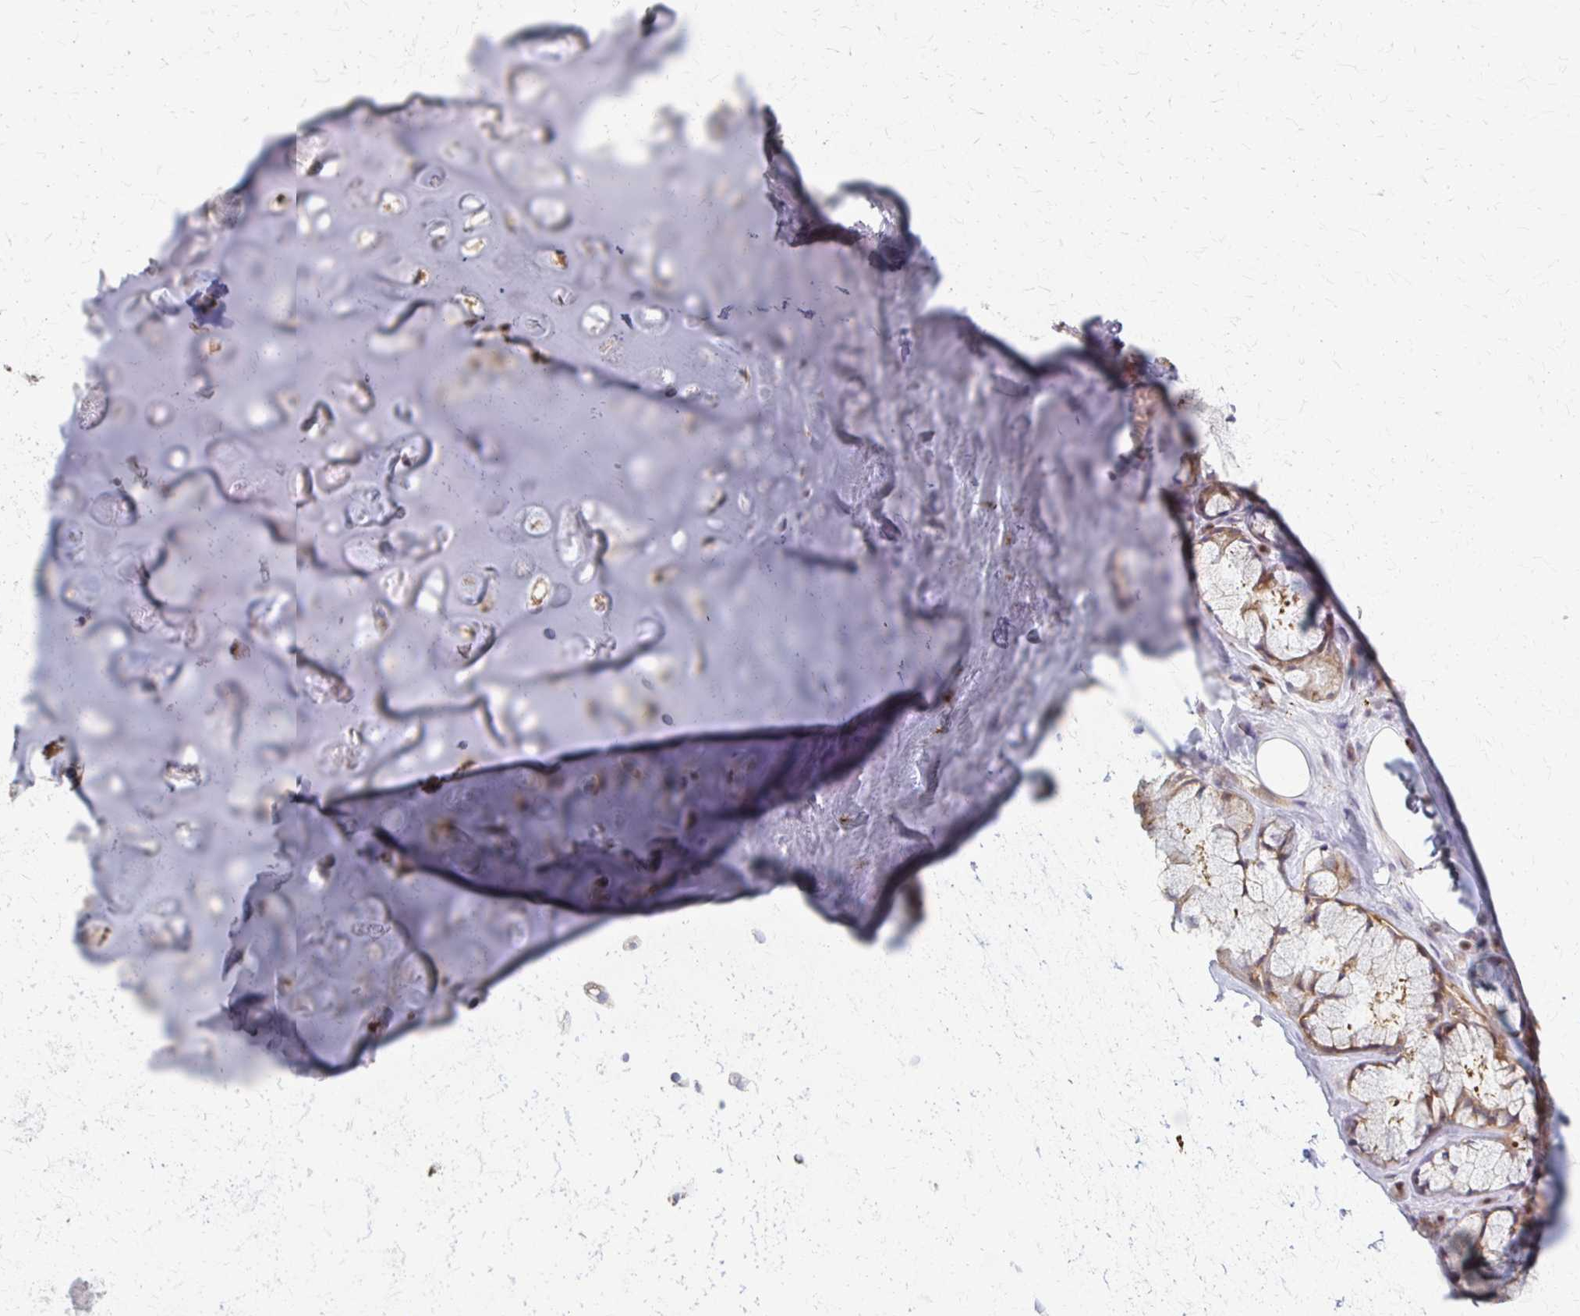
{"staining": {"intensity": "negative", "quantity": "none", "location": "none"}, "tissue": "adipose tissue", "cell_type": "Adipocytes", "image_type": "normal", "snomed": [{"axis": "morphology", "description": "Normal tissue, NOS"}, {"axis": "topography", "description": "Cartilage tissue"}, {"axis": "topography", "description": "Bronchus"}, {"axis": "topography", "description": "Peripheral nerve tissue"}], "caption": "This is an IHC photomicrograph of unremarkable adipose tissue. There is no expression in adipocytes.", "gene": "ARHGAP35", "patient": {"sex": "male", "age": 67}}